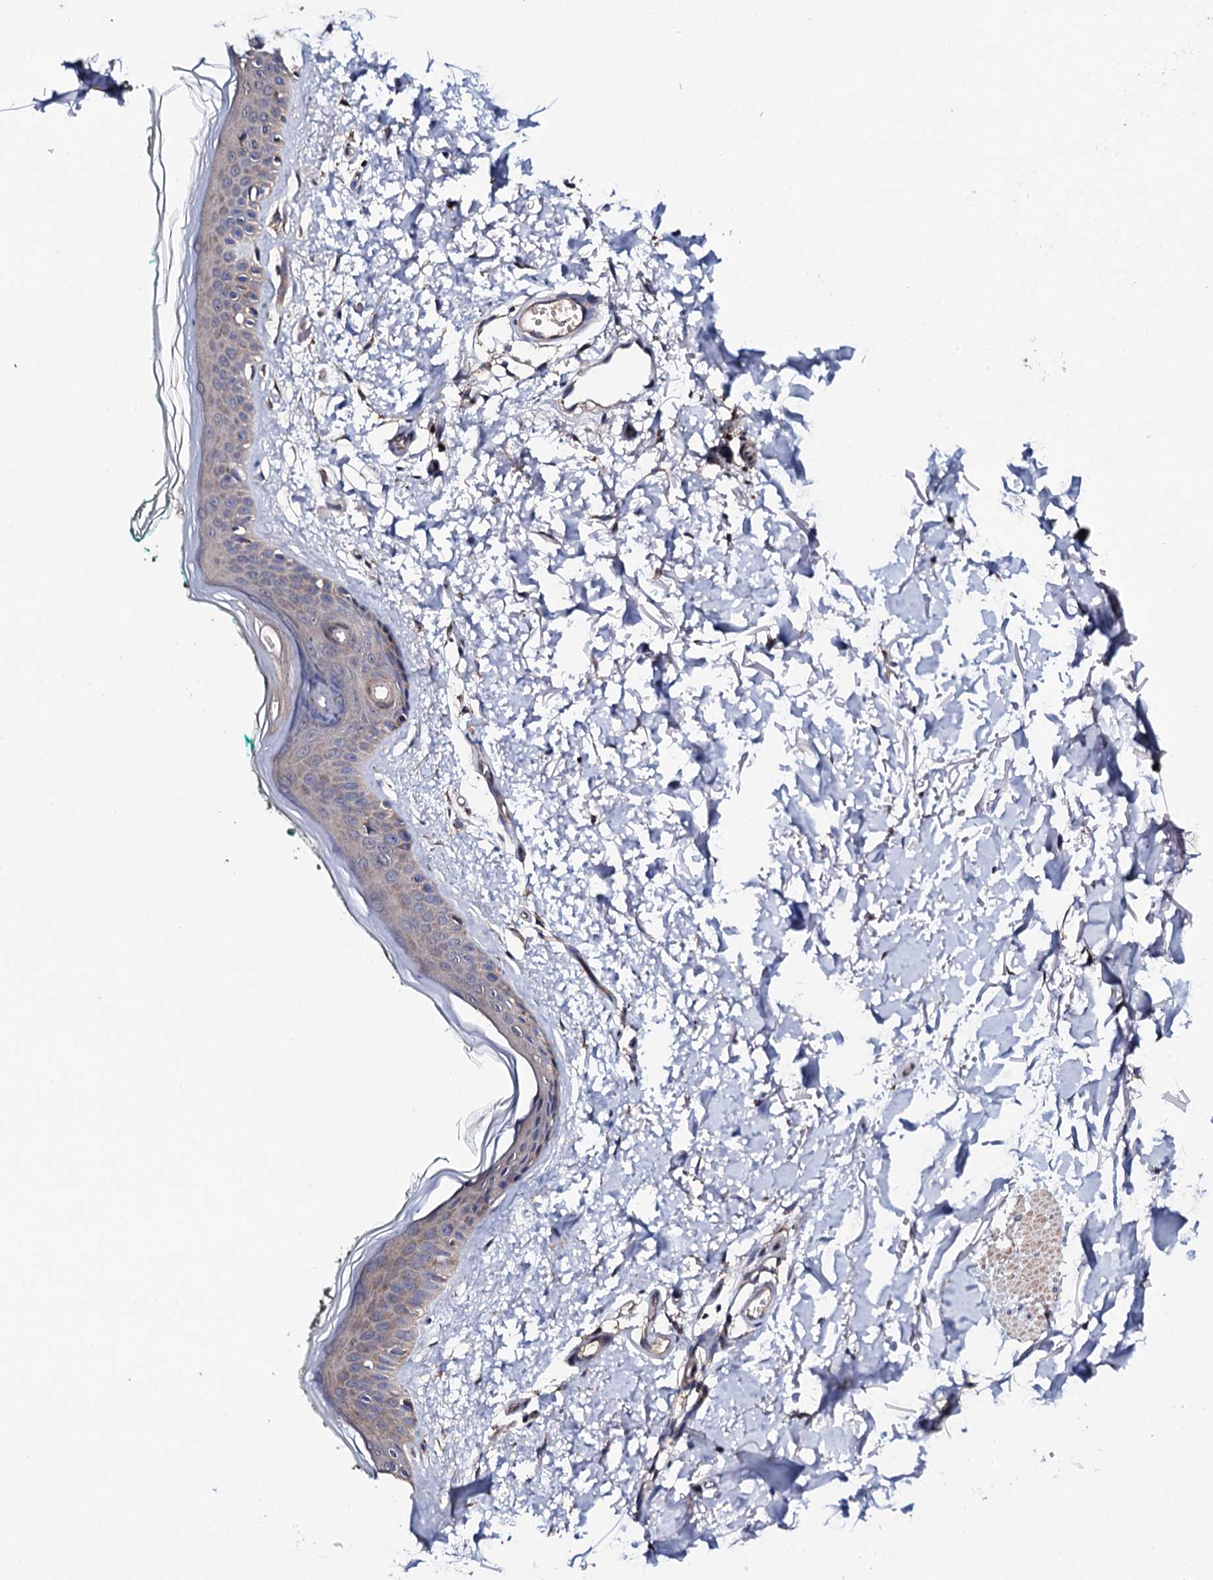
{"staining": {"intensity": "moderate", "quantity": ">75%", "location": "cytoplasmic/membranous"}, "tissue": "skin", "cell_type": "Fibroblasts", "image_type": "normal", "snomed": [{"axis": "morphology", "description": "Normal tissue, NOS"}, {"axis": "topography", "description": "Skin"}], "caption": "Human skin stained for a protein (brown) shows moderate cytoplasmic/membranous positive staining in approximately >75% of fibroblasts.", "gene": "IP6K1", "patient": {"sex": "male", "age": 62}}